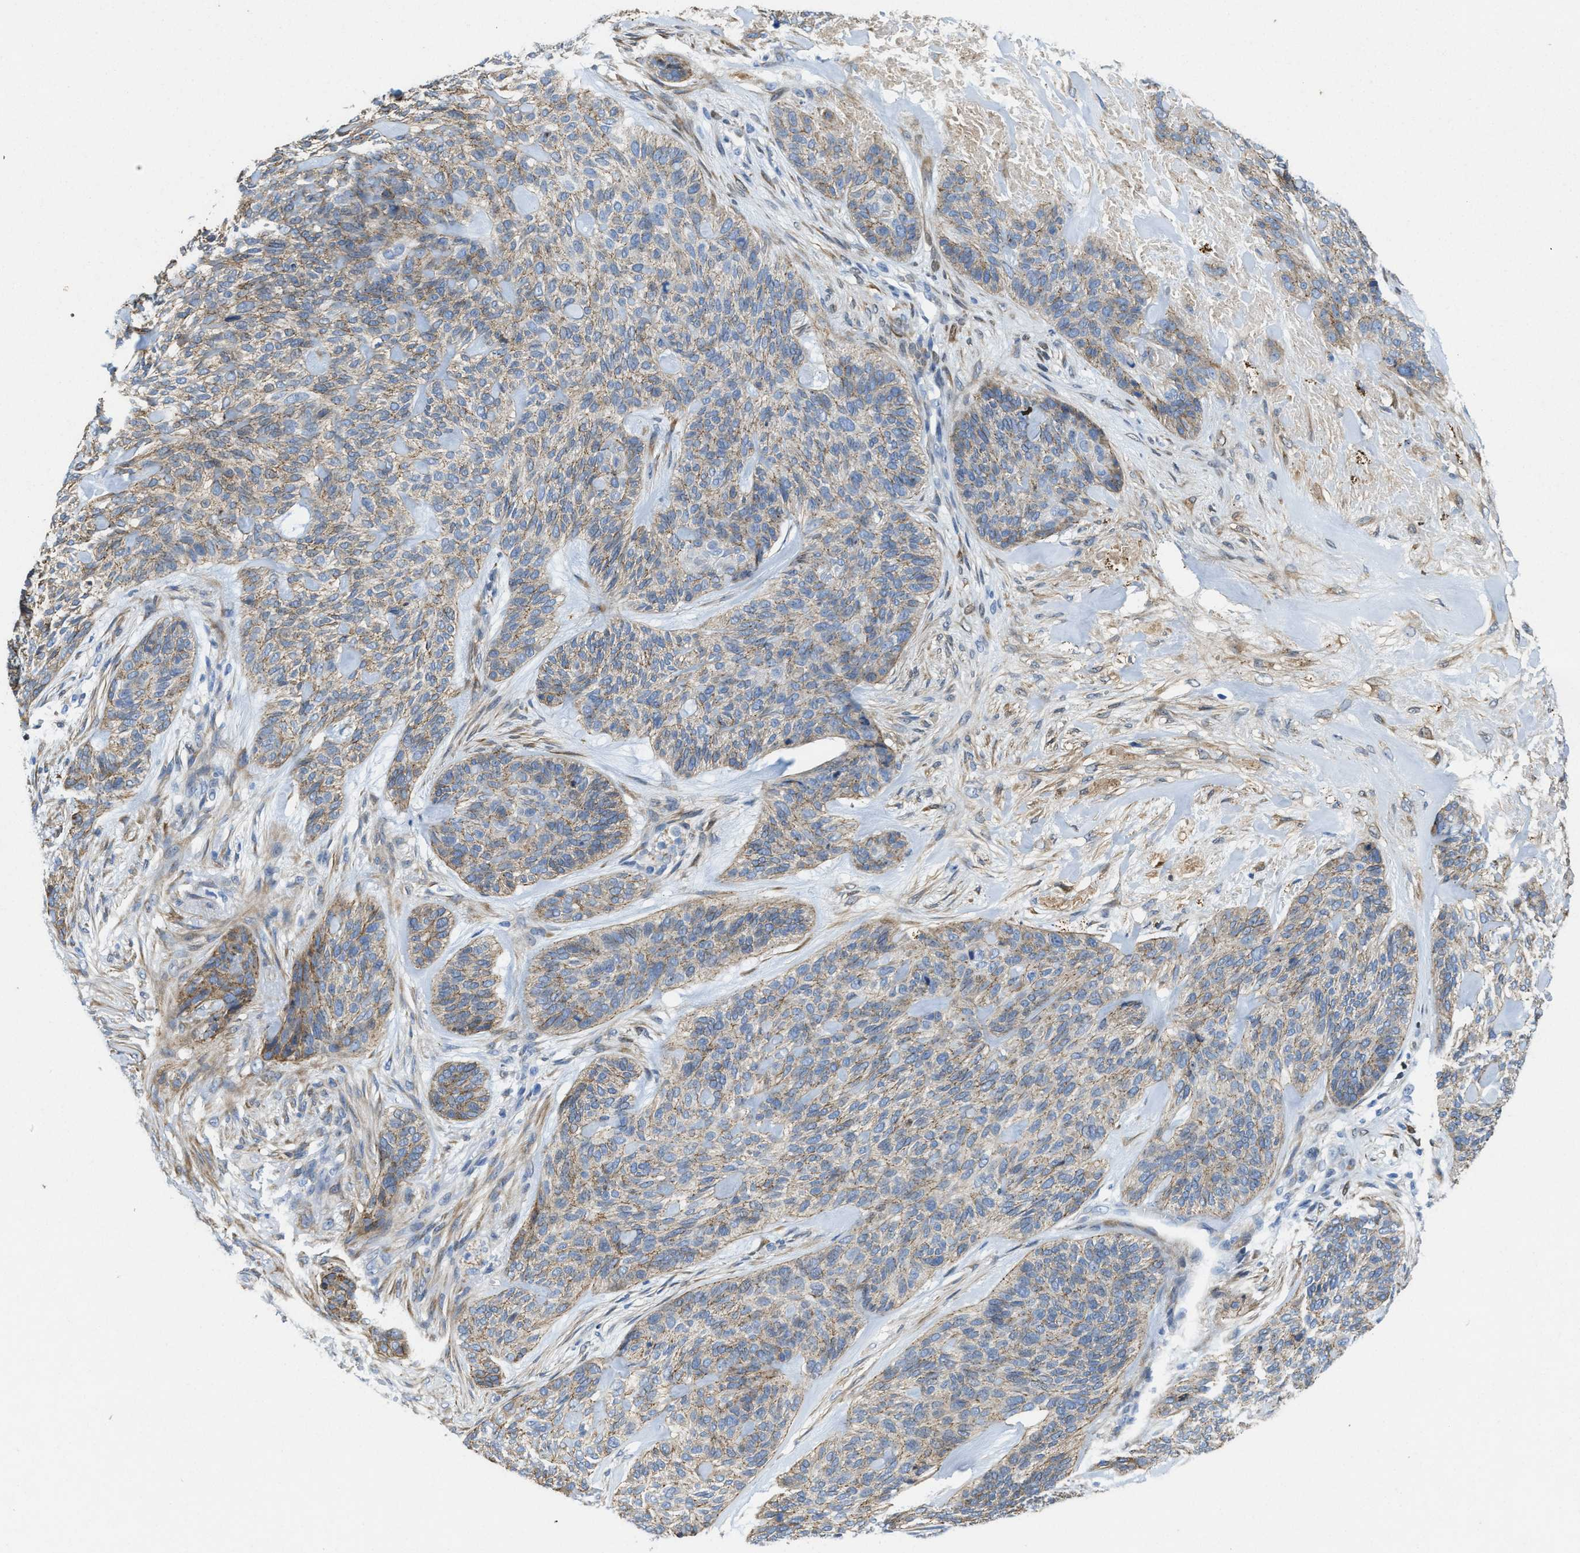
{"staining": {"intensity": "weak", "quantity": ">75%", "location": "cytoplasmic/membranous"}, "tissue": "skin cancer", "cell_type": "Tumor cells", "image_type": "cancer", "snomed": [{"axis": "morphology", "description": "Basal cell carcinoma"}, {"axis": "topography", "description": "Skin"}], "caption": "Basal cell carcinoma (skin) was stained to show a protein in brown. There is low levels of weak cytoplasmic/membranous expression in approximately >75% of tumor cells.", "gene": "ASS1", "patient": {"sex": "male", "age": 55}}